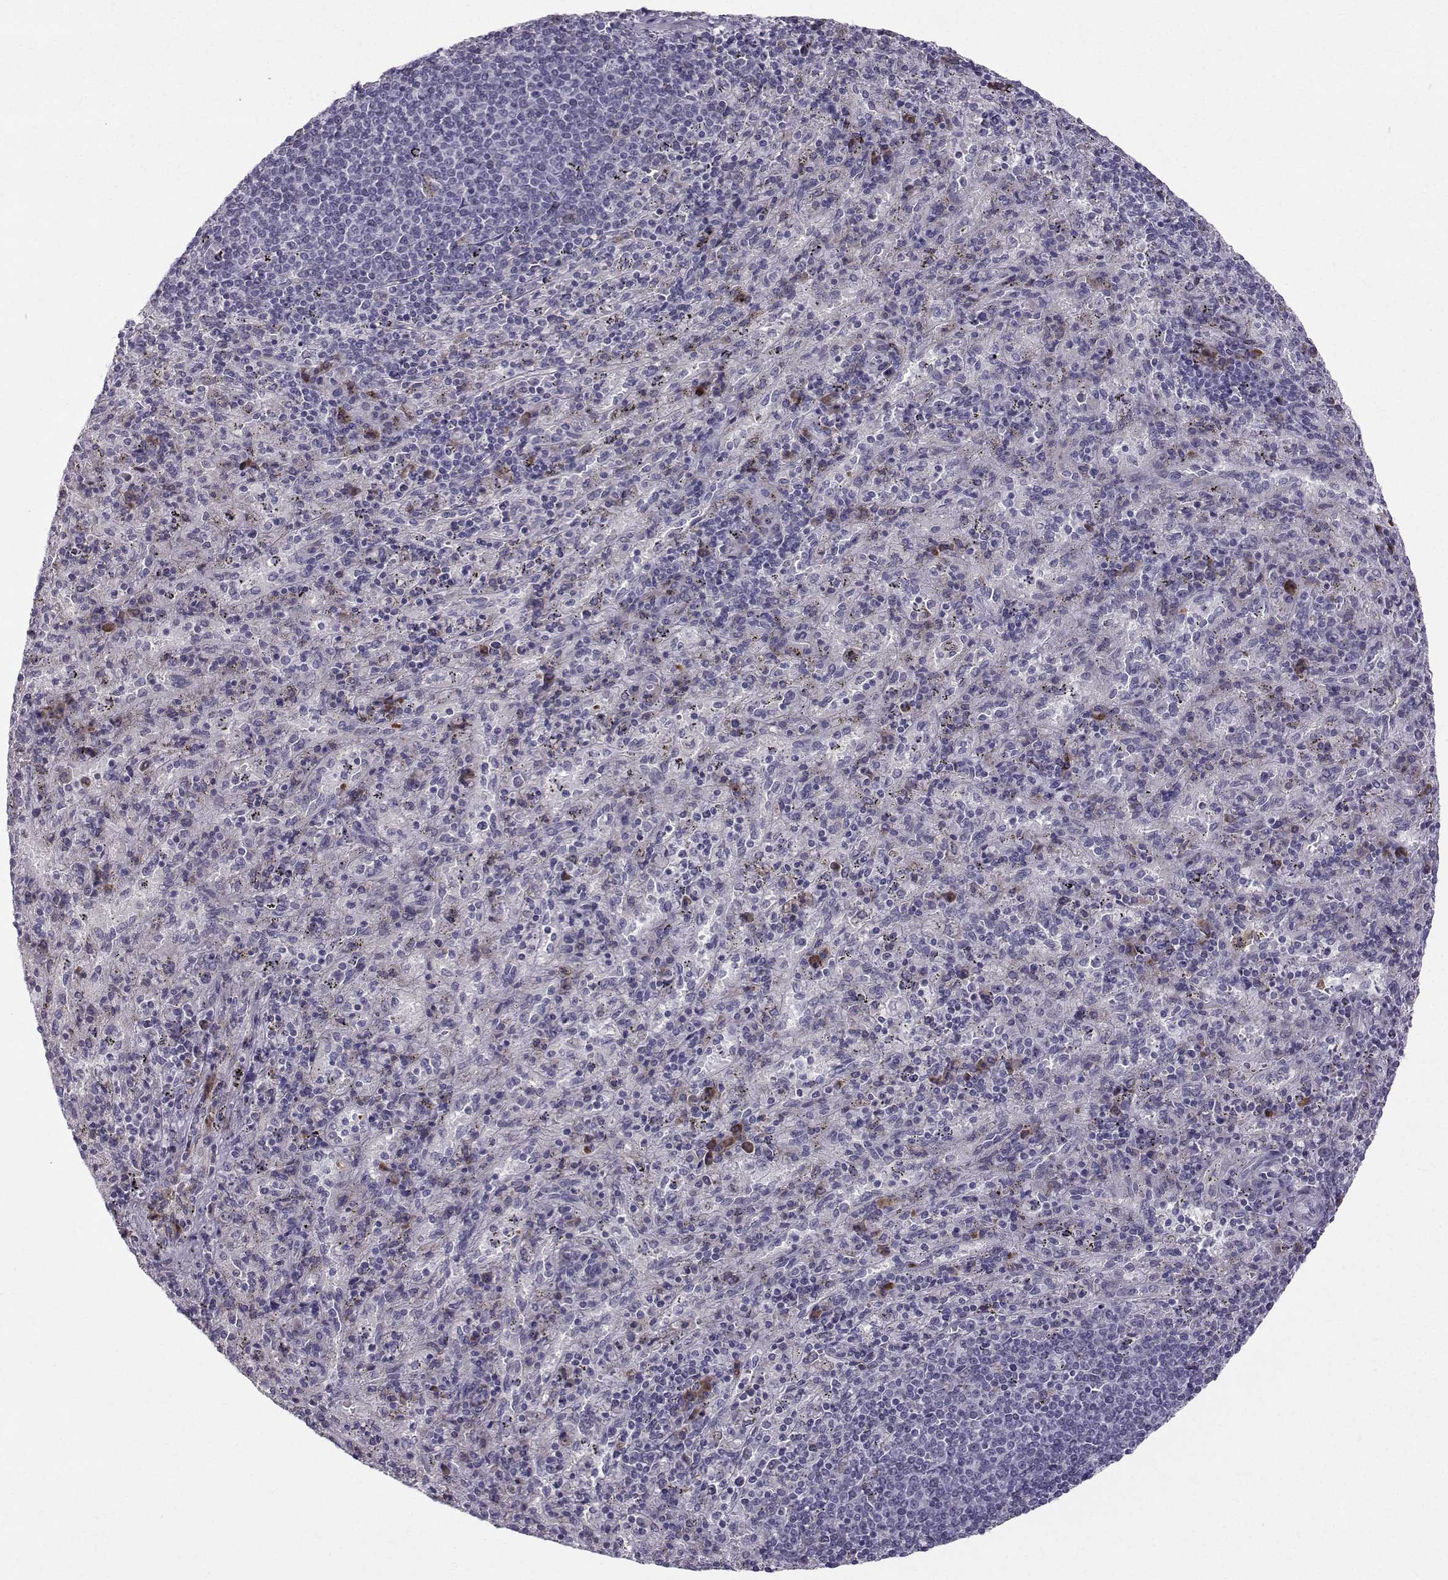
{"staining": {"intensity": "negative", "quantity": "none", "location": "none"}, "tissue": "spleen", "cell_type": "Cells in red pulp", "image_type": "normal", "snomed": [{"axis": "morphology", "description": "Normal tissue, NOS"}, {"axis": "topography", "description": "Spleen"}], "caption": "This is a photomicrograph of immunohistochemistry staining of unremarkable spleen, which shows no positivity in cells in red pulp.", "gene": "ROPN1B", "patient": {"sex": "male", "age": 57}}